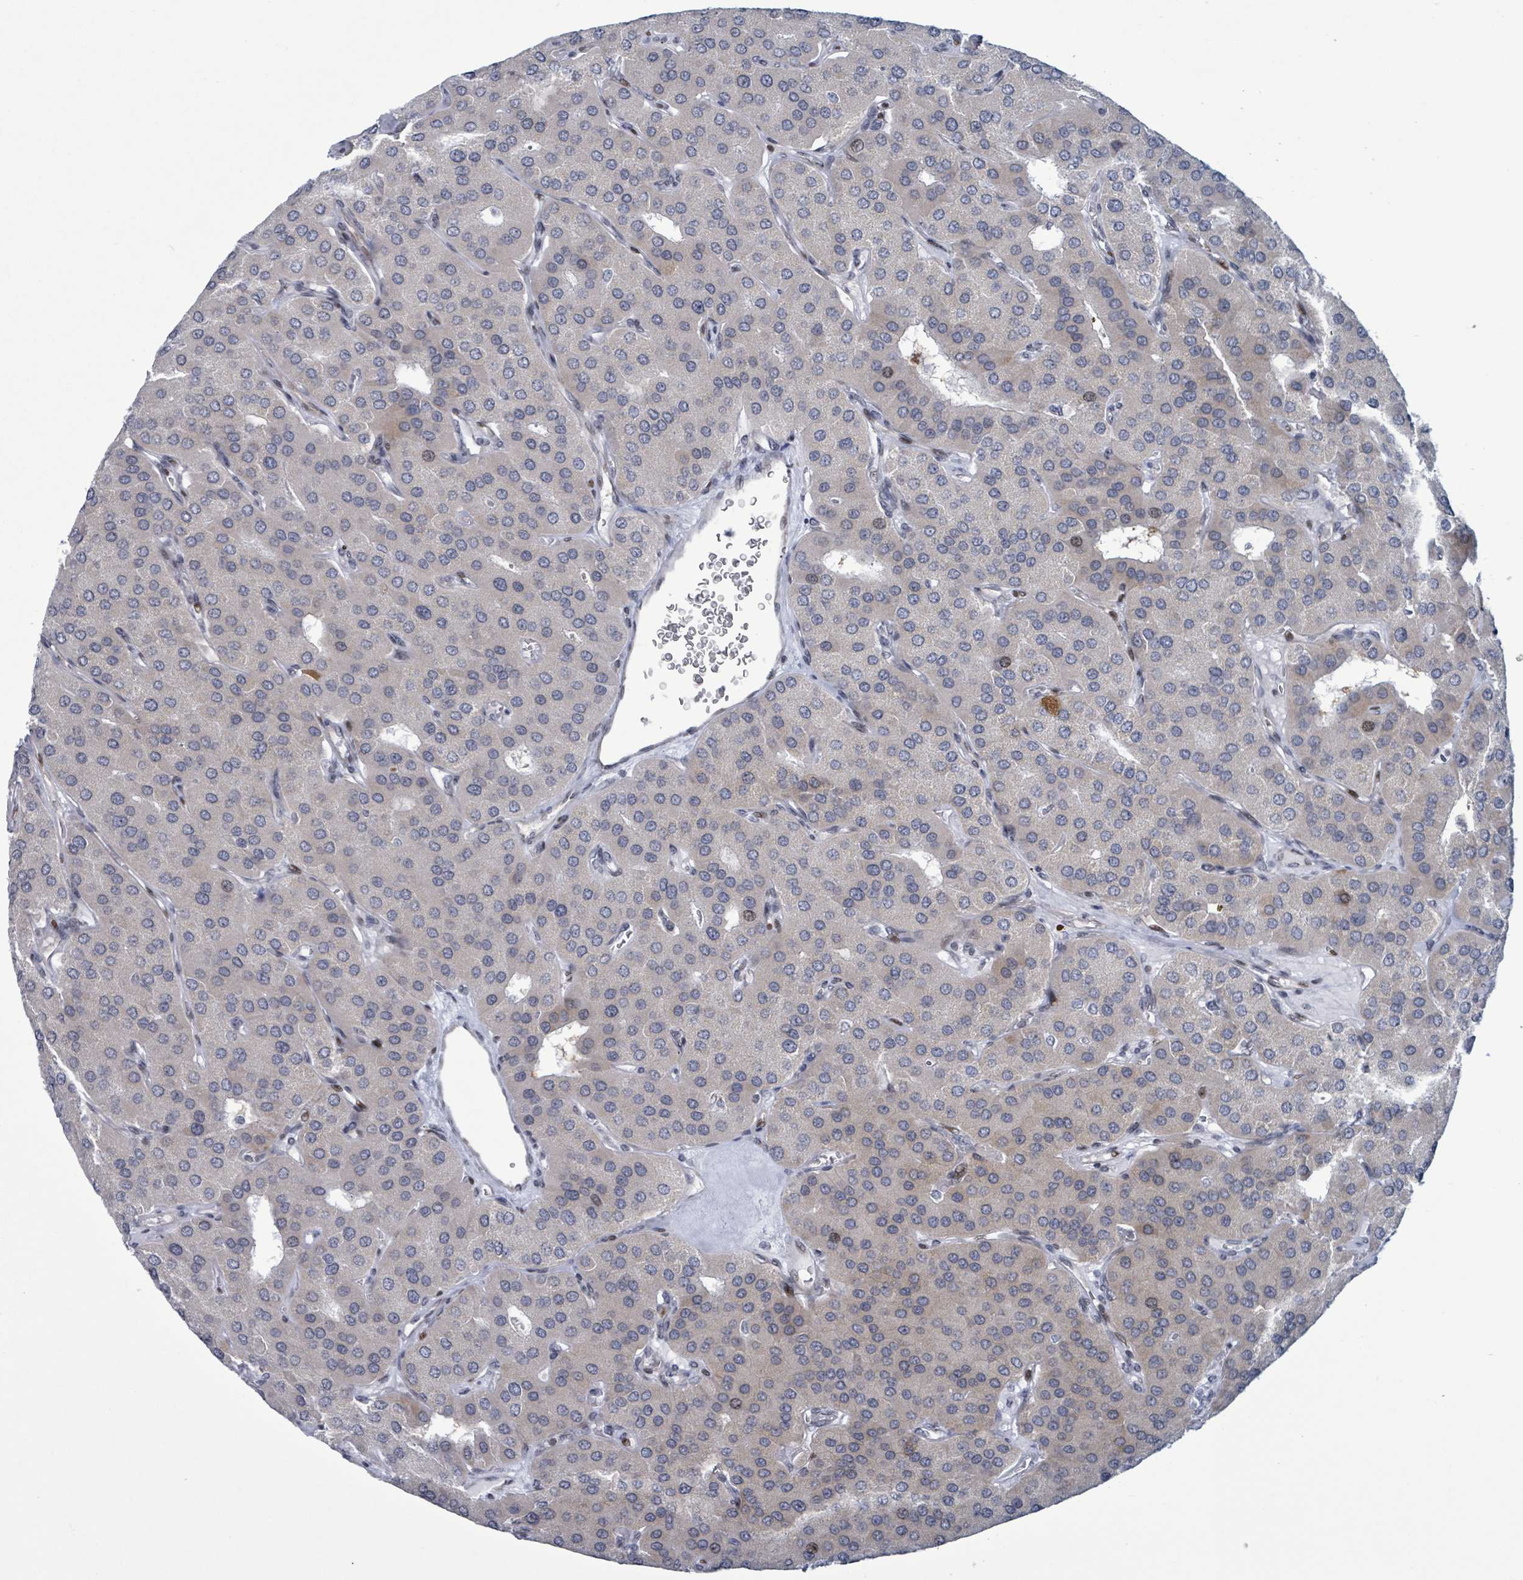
{"staining": {"intensity": "negative", "quantity": "none", "location": "none"}, "tissue": "parathyroid gland", "cell_type": "Glandular cells", "image_type": "normal", "snomed": [{"axis": "morphology", "description": "Normal tissue, NOS"}, {"axis": "morphology", "description": "Adenoma, NOS"}, {"axis": "topography", "description": "Parathyroid gland"}], "caption": "Immunohistochemistry (IHC) histopathology image of normal parathyroid gland stained for a protein (brown), which displays no staining in glandular cells.", "gene": "FNDC4", "patient": {"sex": "female", "age": 86}}